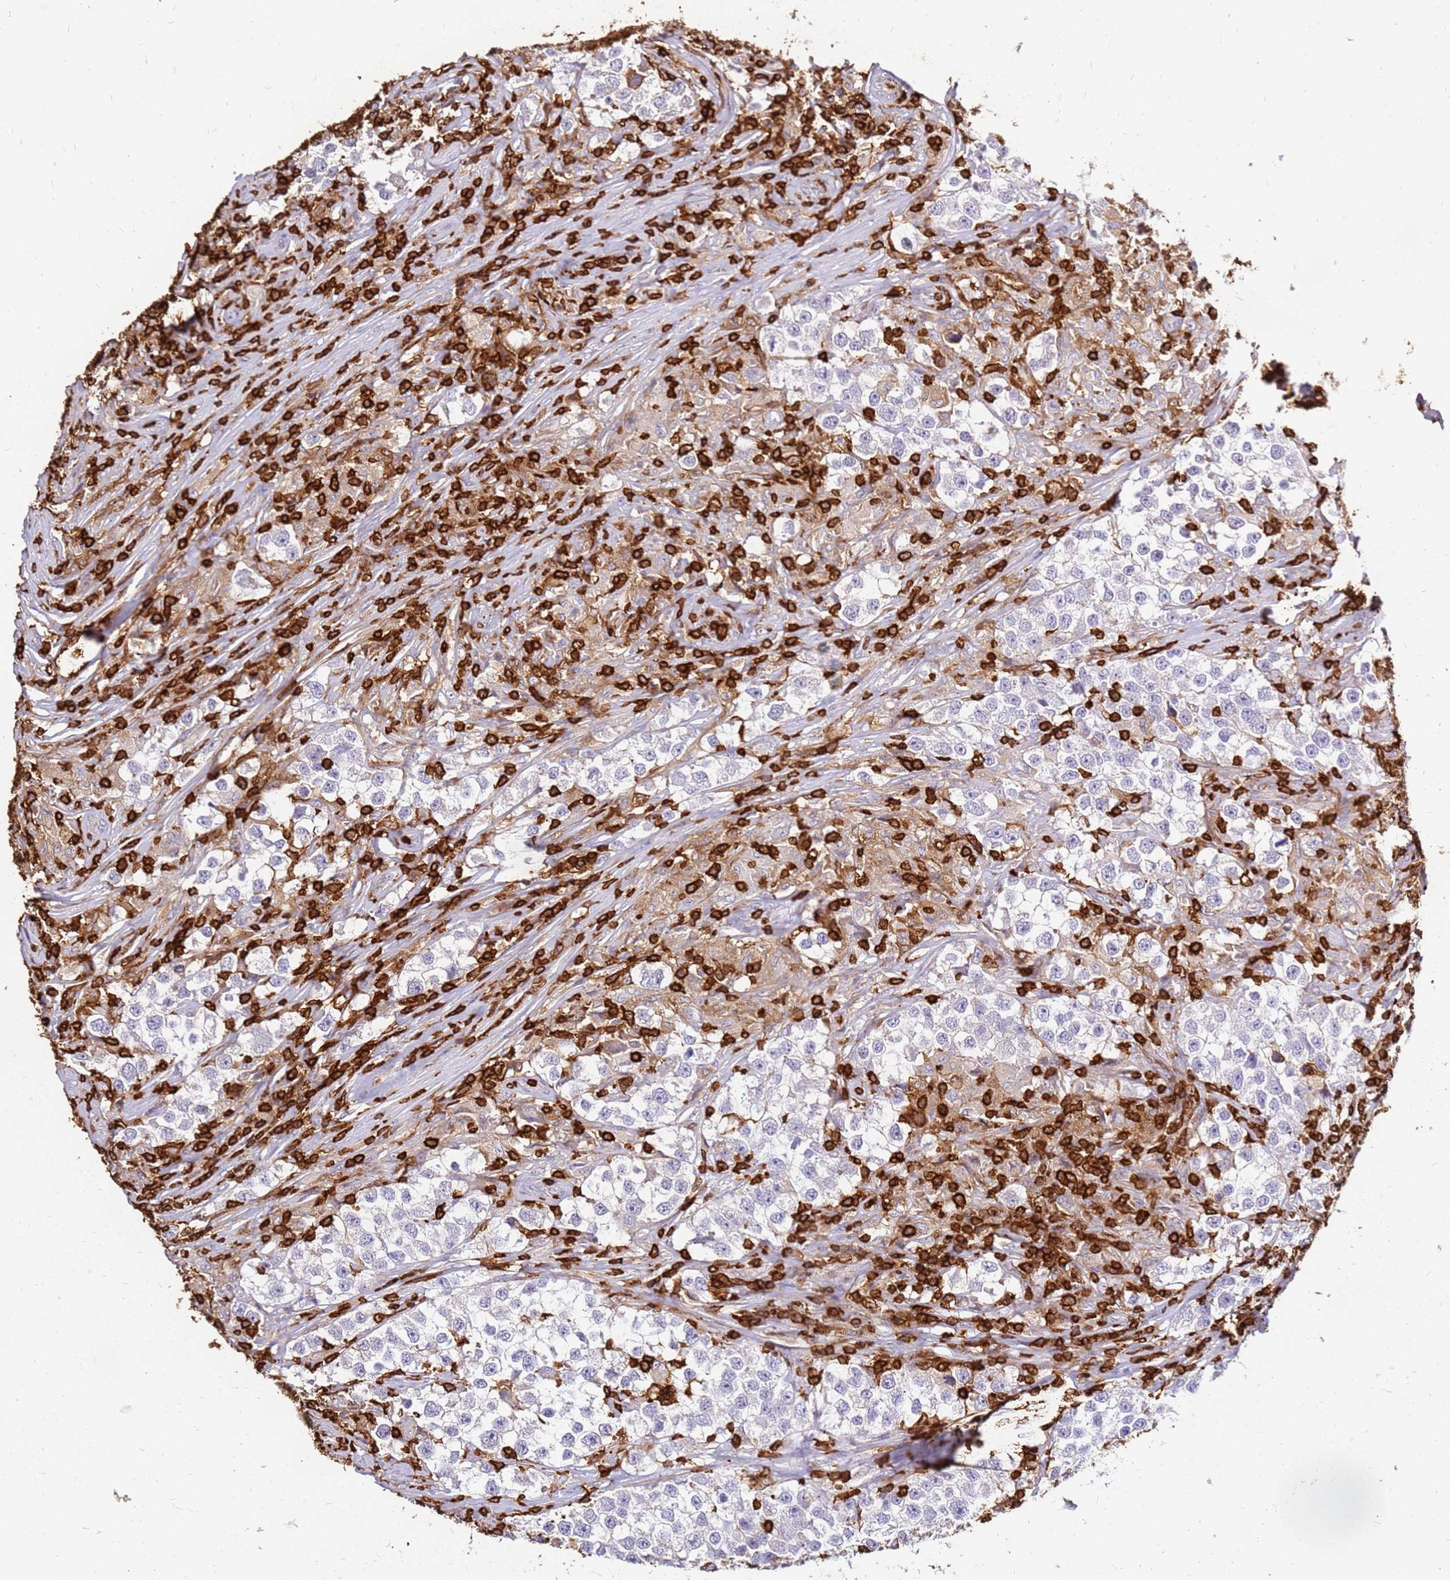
{"staining": {"intensity": "negative", "quantity": "none", "location": "none"}, "tissue": "testis cancer", "cell_type": "Tumor cells", "image_type": "cancer", "snomed": [{"axis": "morphology", "description": "Seminoma, NOS"}, {"axis": "topography", "description": "Testis"}], "caption": "Immunohistochemical staining of human seminoma (testis) reveals no significant staining in tumor cells. (DAB (3,3'-diaminobenzidine) immunohistochemistry (IHC), high magnification).", "gene": "CORO1A", "patient": {"sex": "male", "age": 46}}